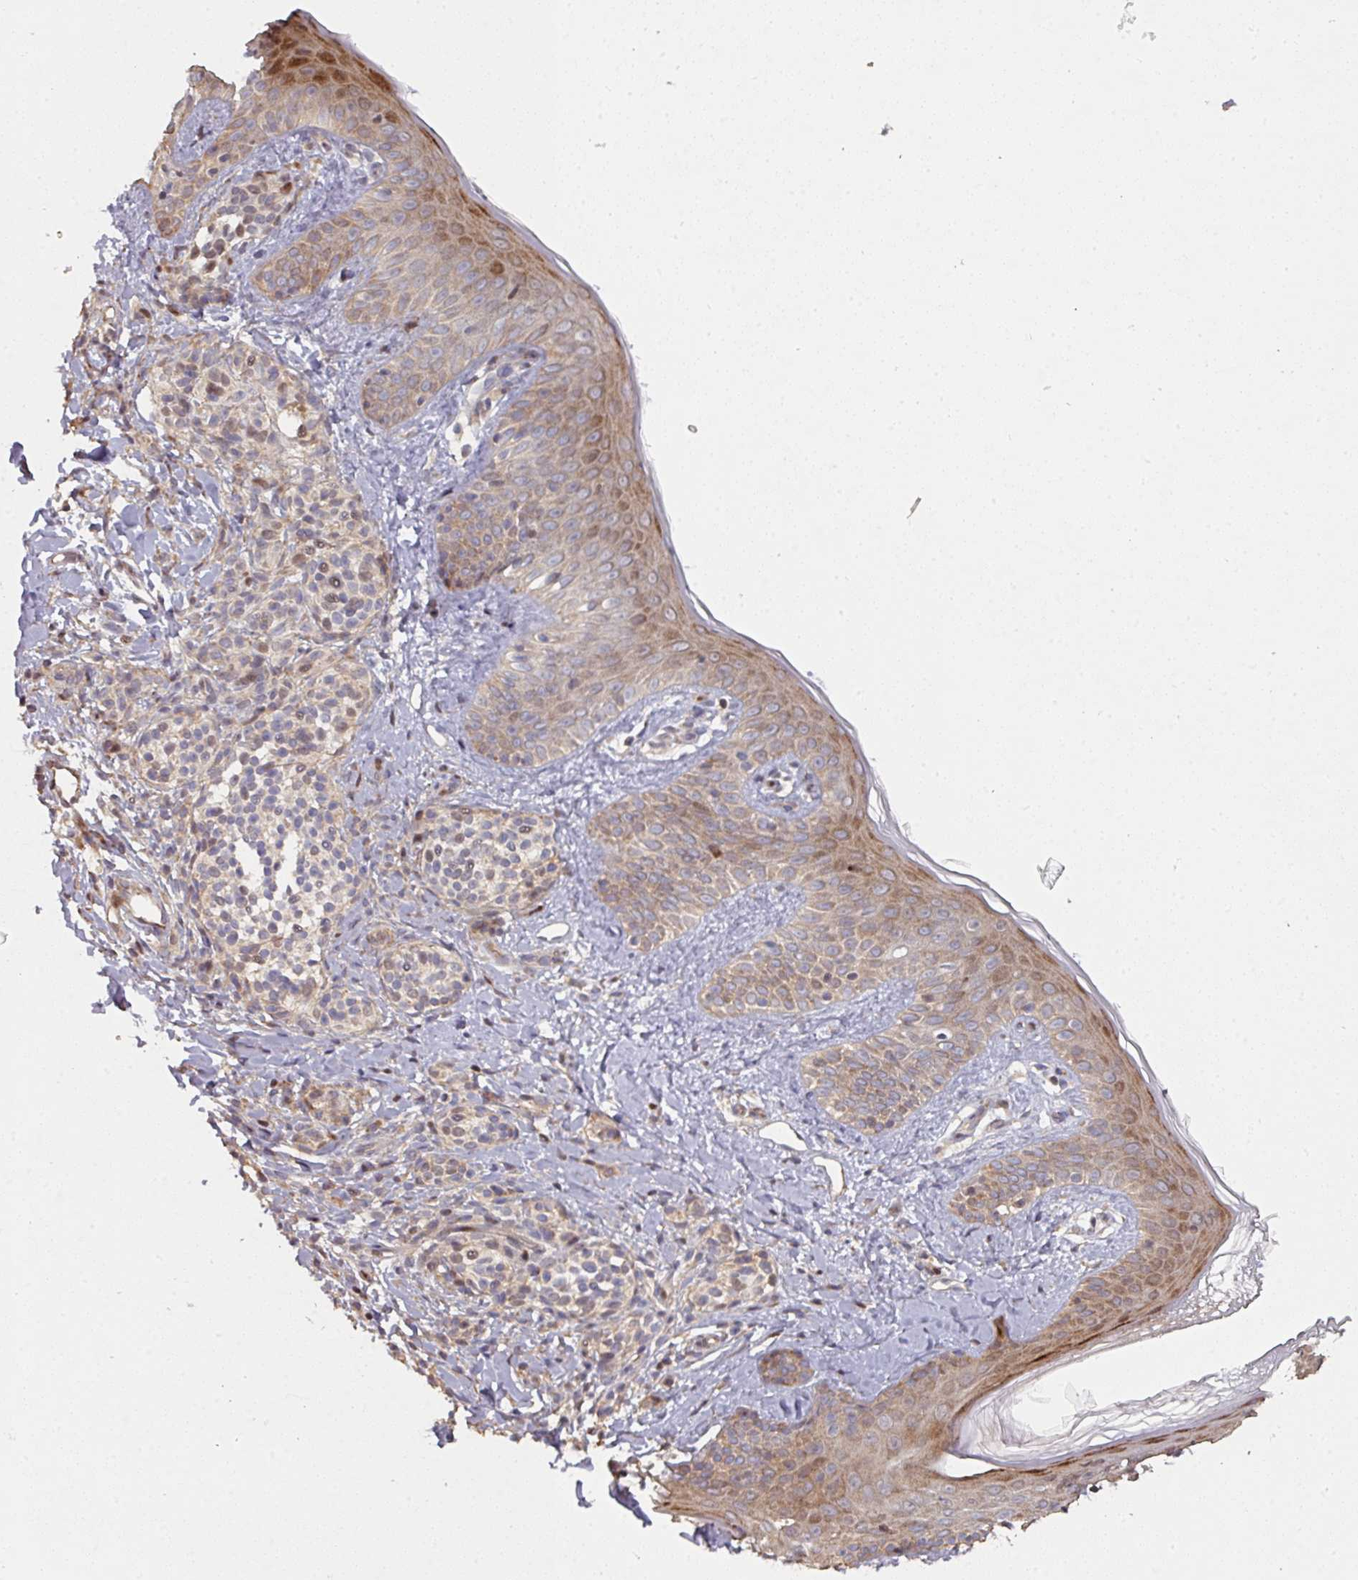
{"staining": {"intensity": "moderate", "quantity": ">75%", "location": "cytoplasmic/membranous"}, "tissue": "skin", "cell_type": "Fibroblasts", "image_type": "normal", "snomed": [{"axis": "morphology", "description": "Normal tissue, NOS"}, {"axis": "topography", "description": "Skin"}], "caption": "Immunohistochemistry (IHC) (DAB) staining of unremarkable skin shows moderate cytoplasmic/membranous protein expression in approximately >75% of fibroblasts. The staining was performed using DAB (3,3'-diaminobenzidine), with brown indicating positive protein expression. Nuclei are stained blue with hematoxylin.", "gene": "CA7", "patient": {"sex": "male", "age": 16}}